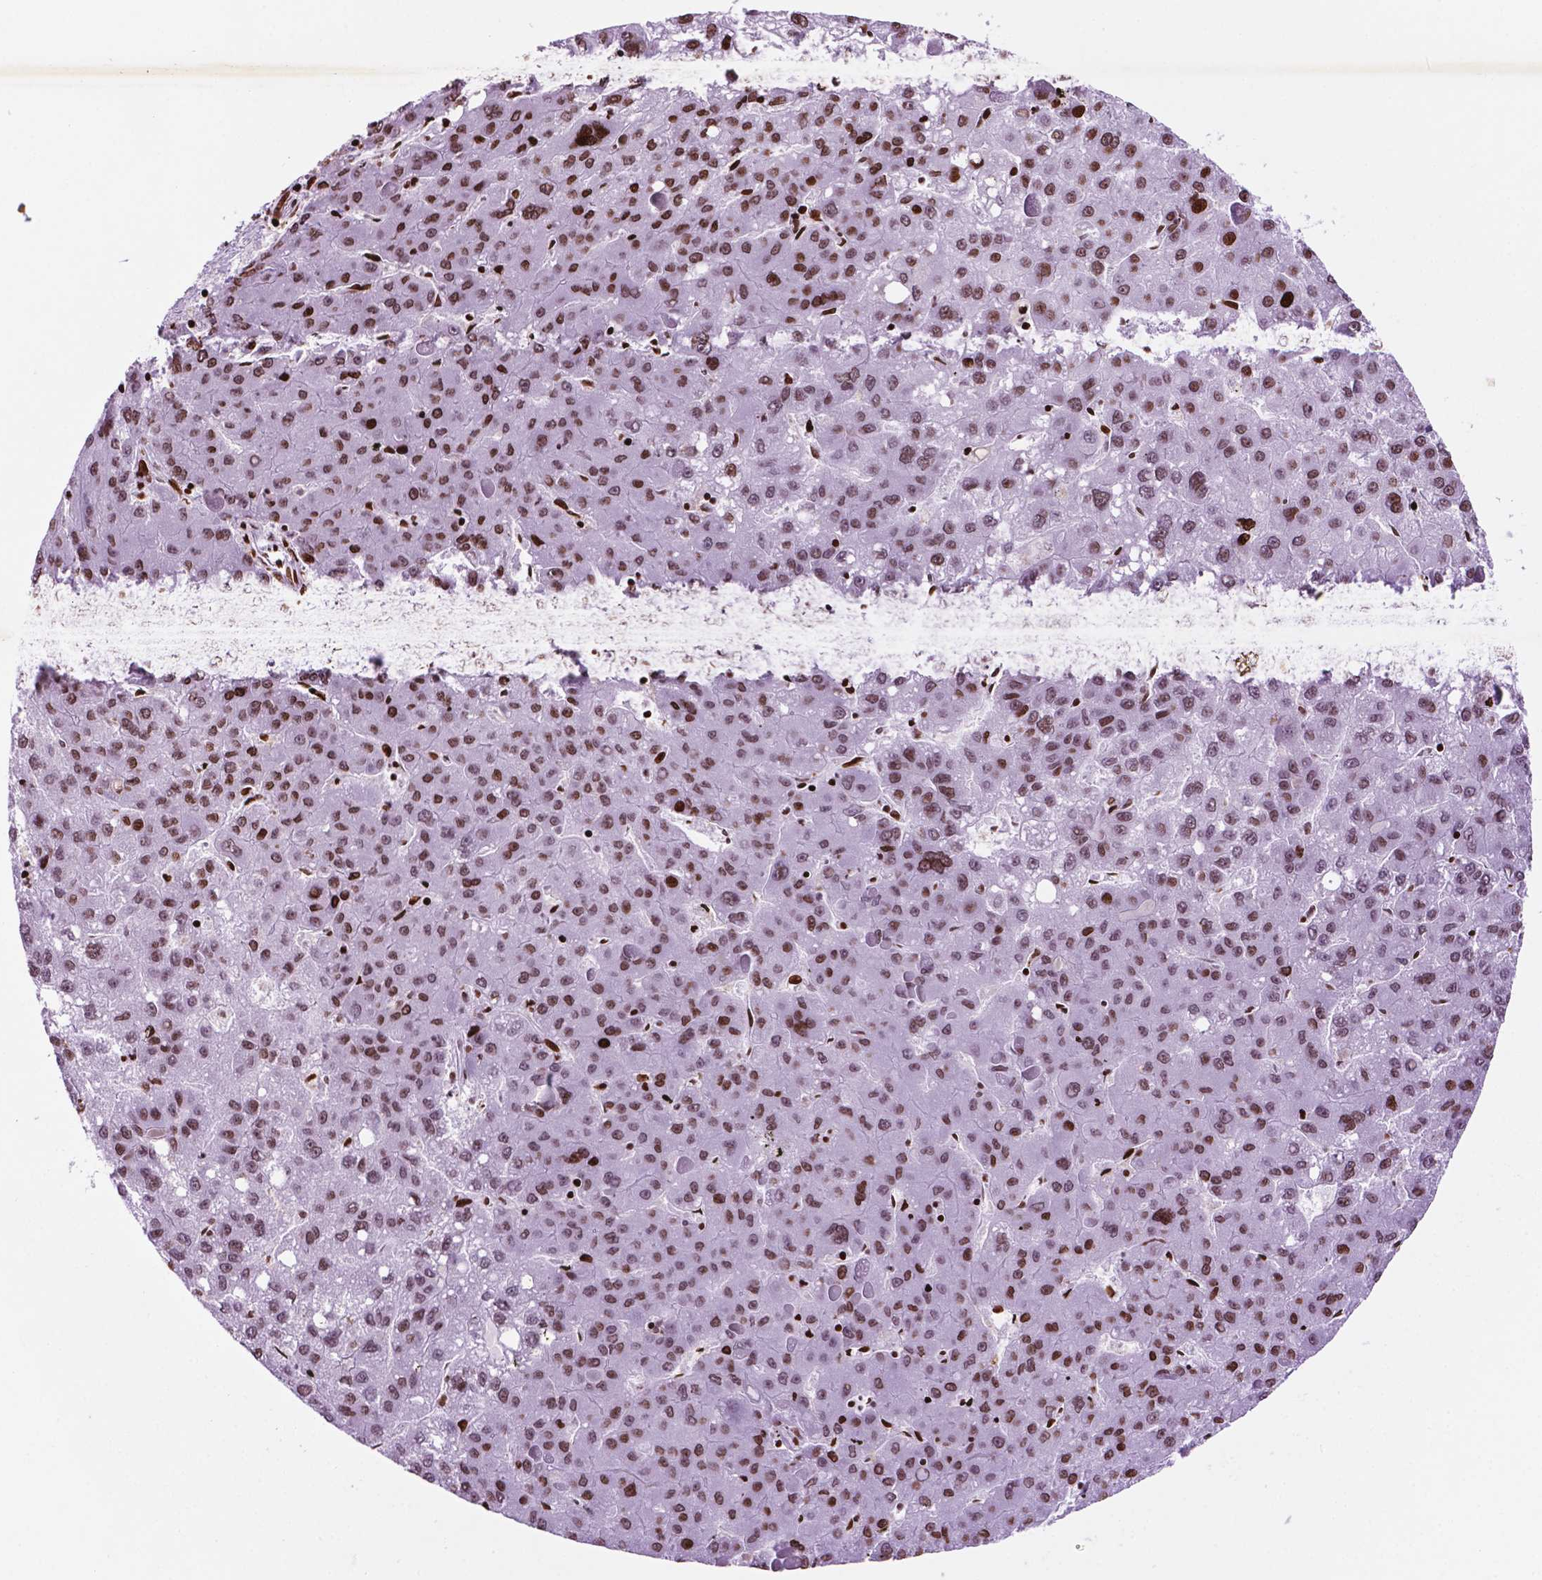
{"staining": {"intensity": "moderate", "quantity": "25%-75%", "location": "nuclear"}, "tissue": "liver cancer", "cell_type": "Tumor cells", "image_type": "cancer", "snomed": [{"axis": "morphology", "description": "Carcinoma, Hepatocellular, NOS"}, {"axis": "topography", "description": "Liver"}], "caption": "Protein staining displays moderate nuclear staining in approximately 25%-75% of tumor cells in liver hepatocellular carcinoma.", "gene": "TMEM250", "patient": {"sex": "female", "age": 82}}